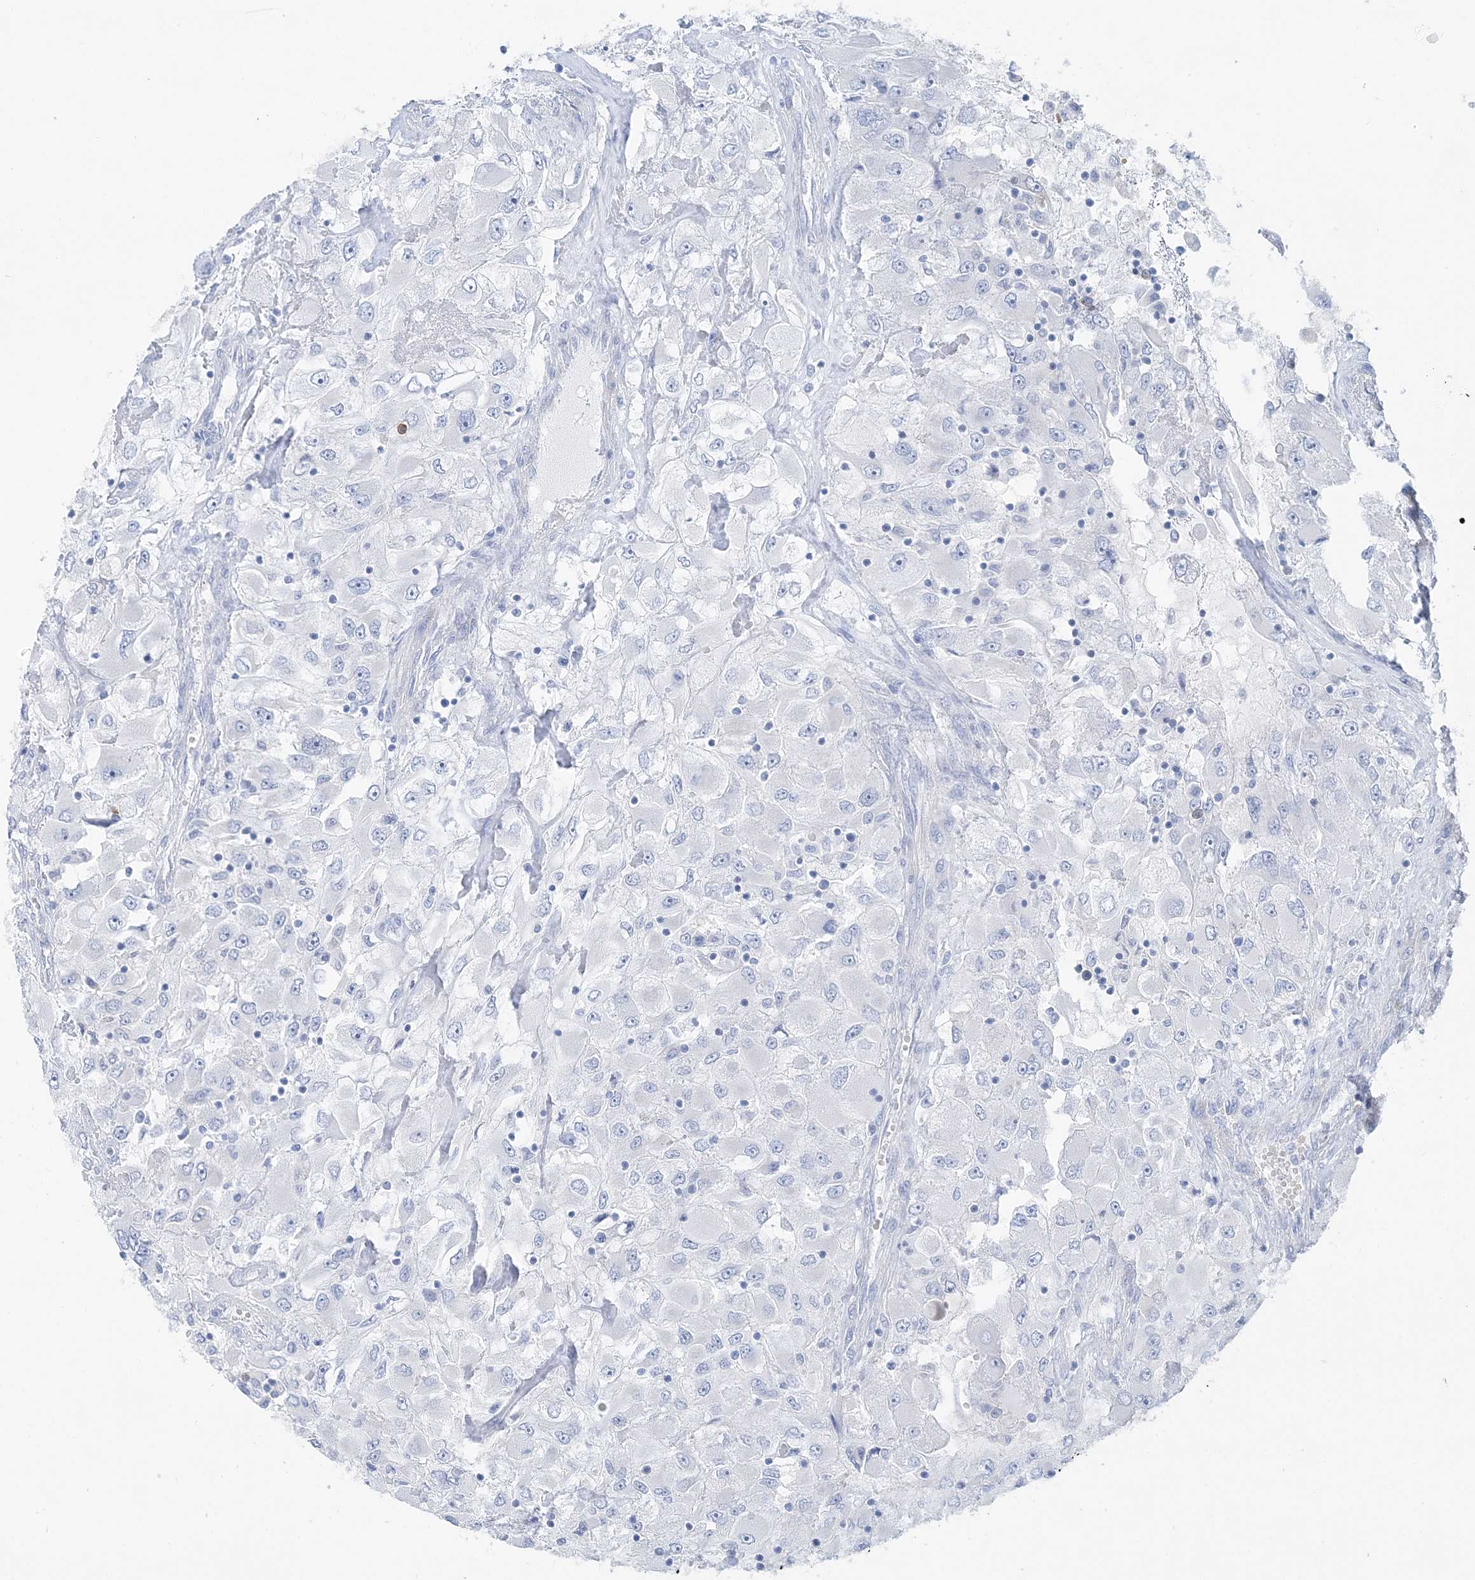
{"staining": {"intensity": "negative", "quantity": "none", "location": "none"}, "tissue": "renal cancer", "cell_type": "Tumor cells", "image_type": "cancer", "snomed": [{"axis": "morphology", "description": "Adenocarcinoma, NOS"}, {"axis": "topography", "description": "Kidney"}], "caption": "Human adenocarcinoma (renal) stained for a protein using IHC shows no expression in tumor cells.", "gene": "HMGCS1", "patient": {"sex": "female", "age": 52}}